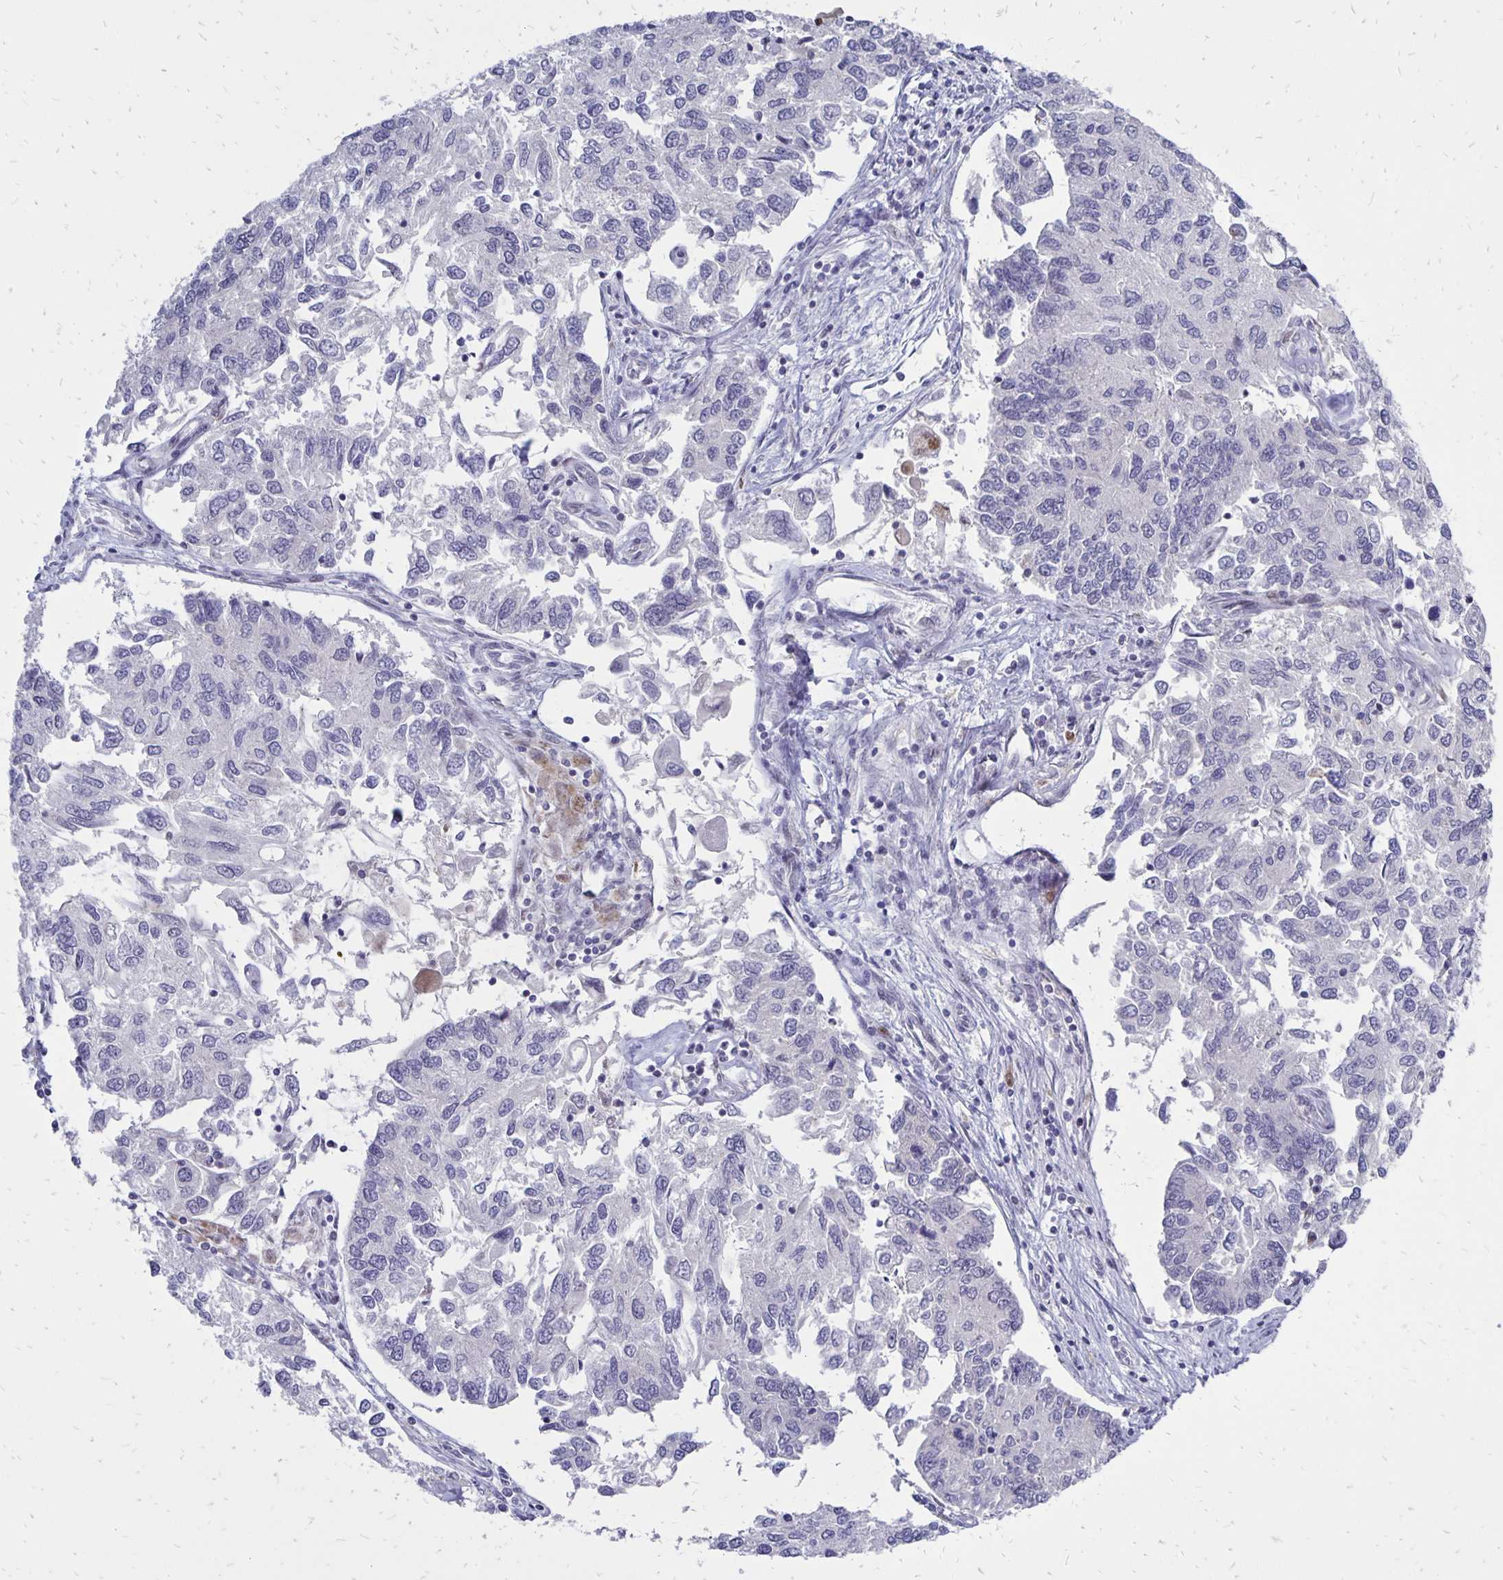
{"staining": {"intensity": "weak", "quantity": "<25%", "location": "nuclear"}, "tissue": "endometrial cancer", "cell_type": "Tumor cells", "image_type": "cancer", "snomed": [{"axis": "morphology", "description": "Carcinoma, NOS"}, {"axis": "topography", "description": "Uterus"}], "caption": "Immunohistochemical staining of endometrial cancer (carcinoma) reveals no significant staining in tumor cells.", "gene": "DCK", "patient": {"sex": "female", "age": 76}}